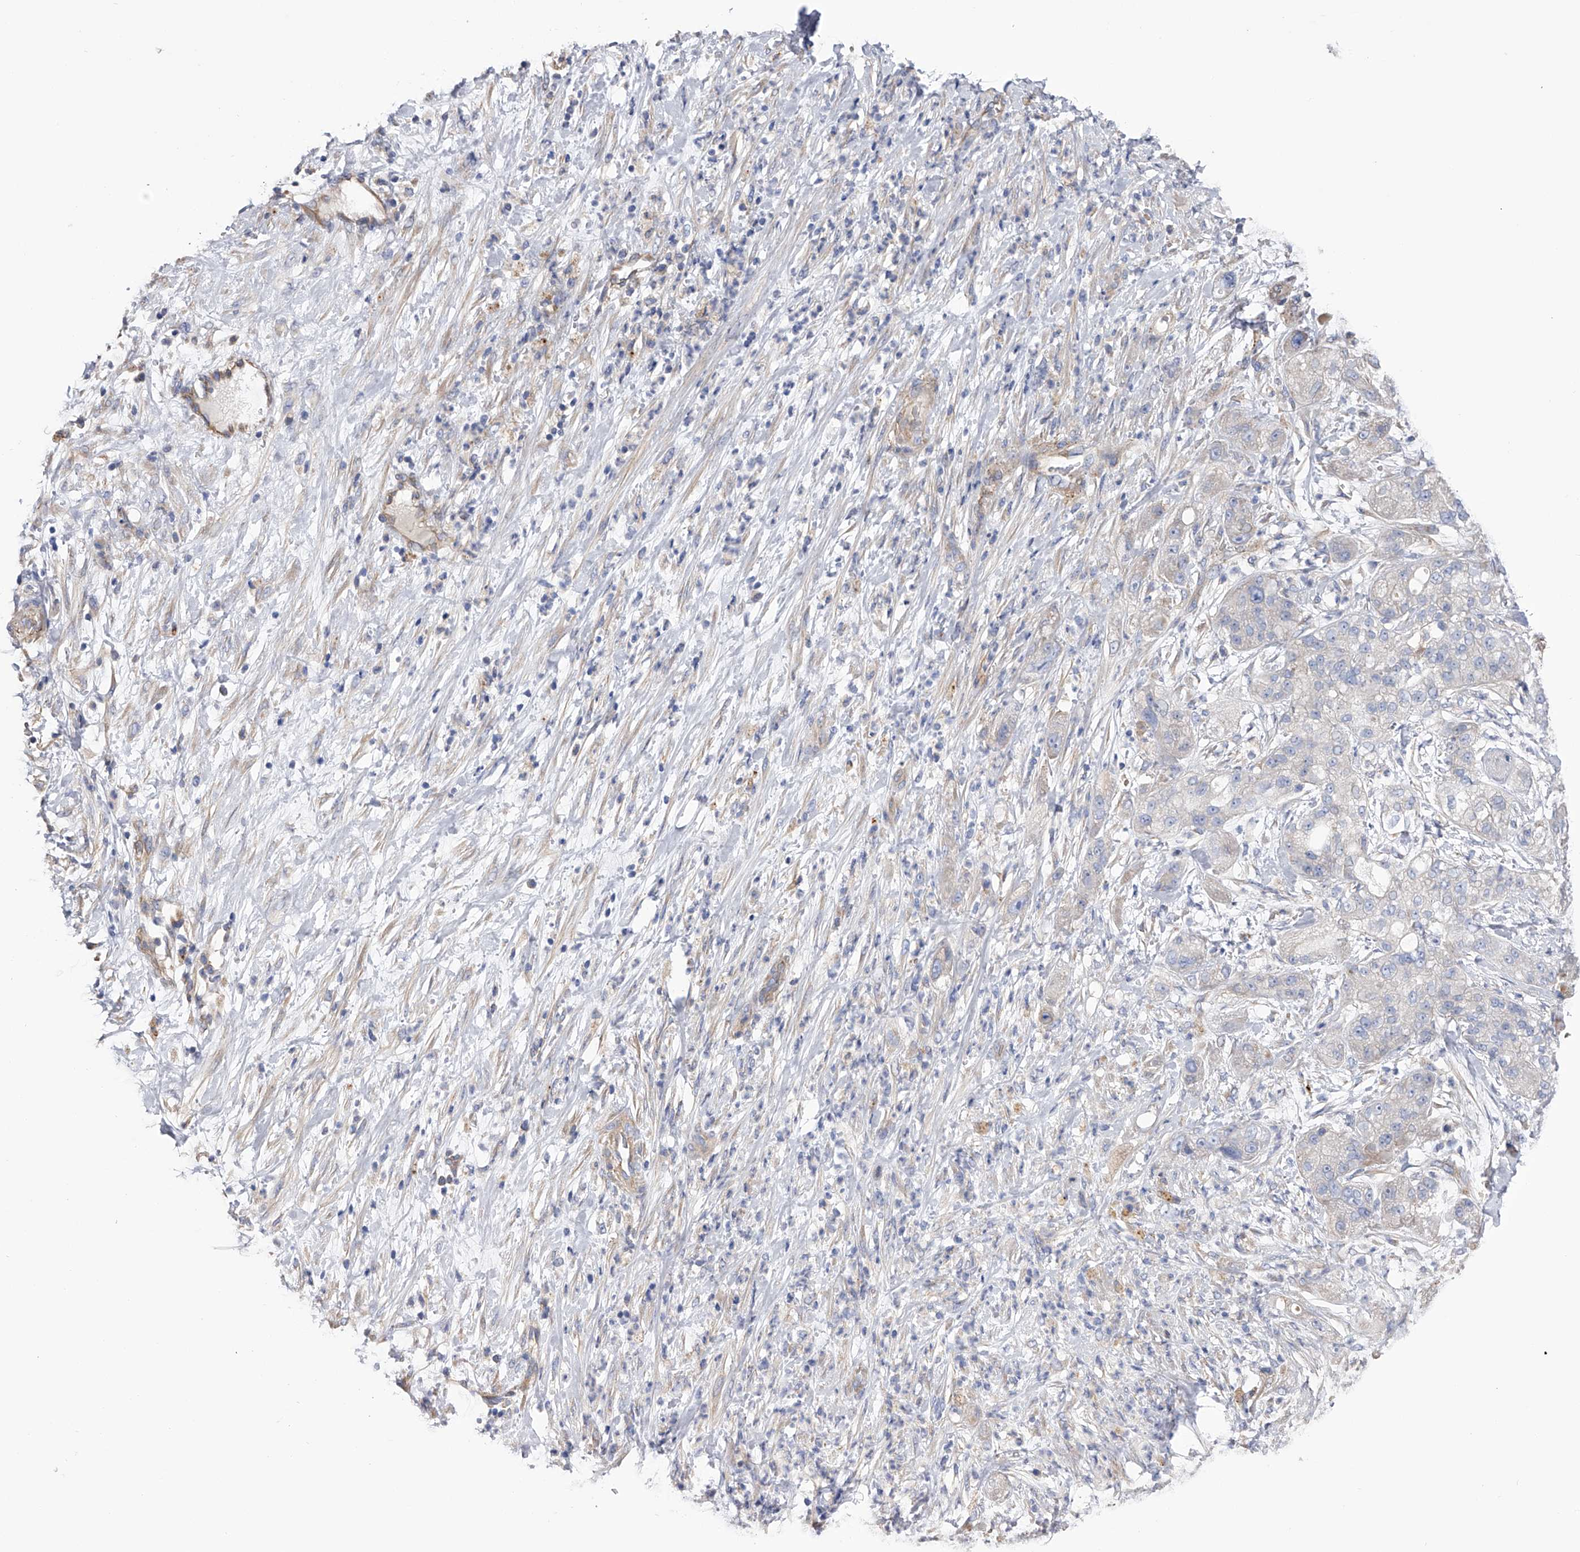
{"staining": {"intensity": "negative", "quantity": "none", "location": "none"}, "tissue": "pancreatic cancer", "cell_type": "Tumor cells", "image_type": "cancer", "snomed": [{"axis": "morphology", "description": "Adenocarcinoma, NOS"}, {"axis": "topography", "description": "Pancreas"}], "caption": "IHC image of human pancreatic adenocarcinoma stained for a protein (brown), which displays no expression in tumor cells.", "gene": "RWDD2A", "patient": {"sex": "female", "age": 78}}